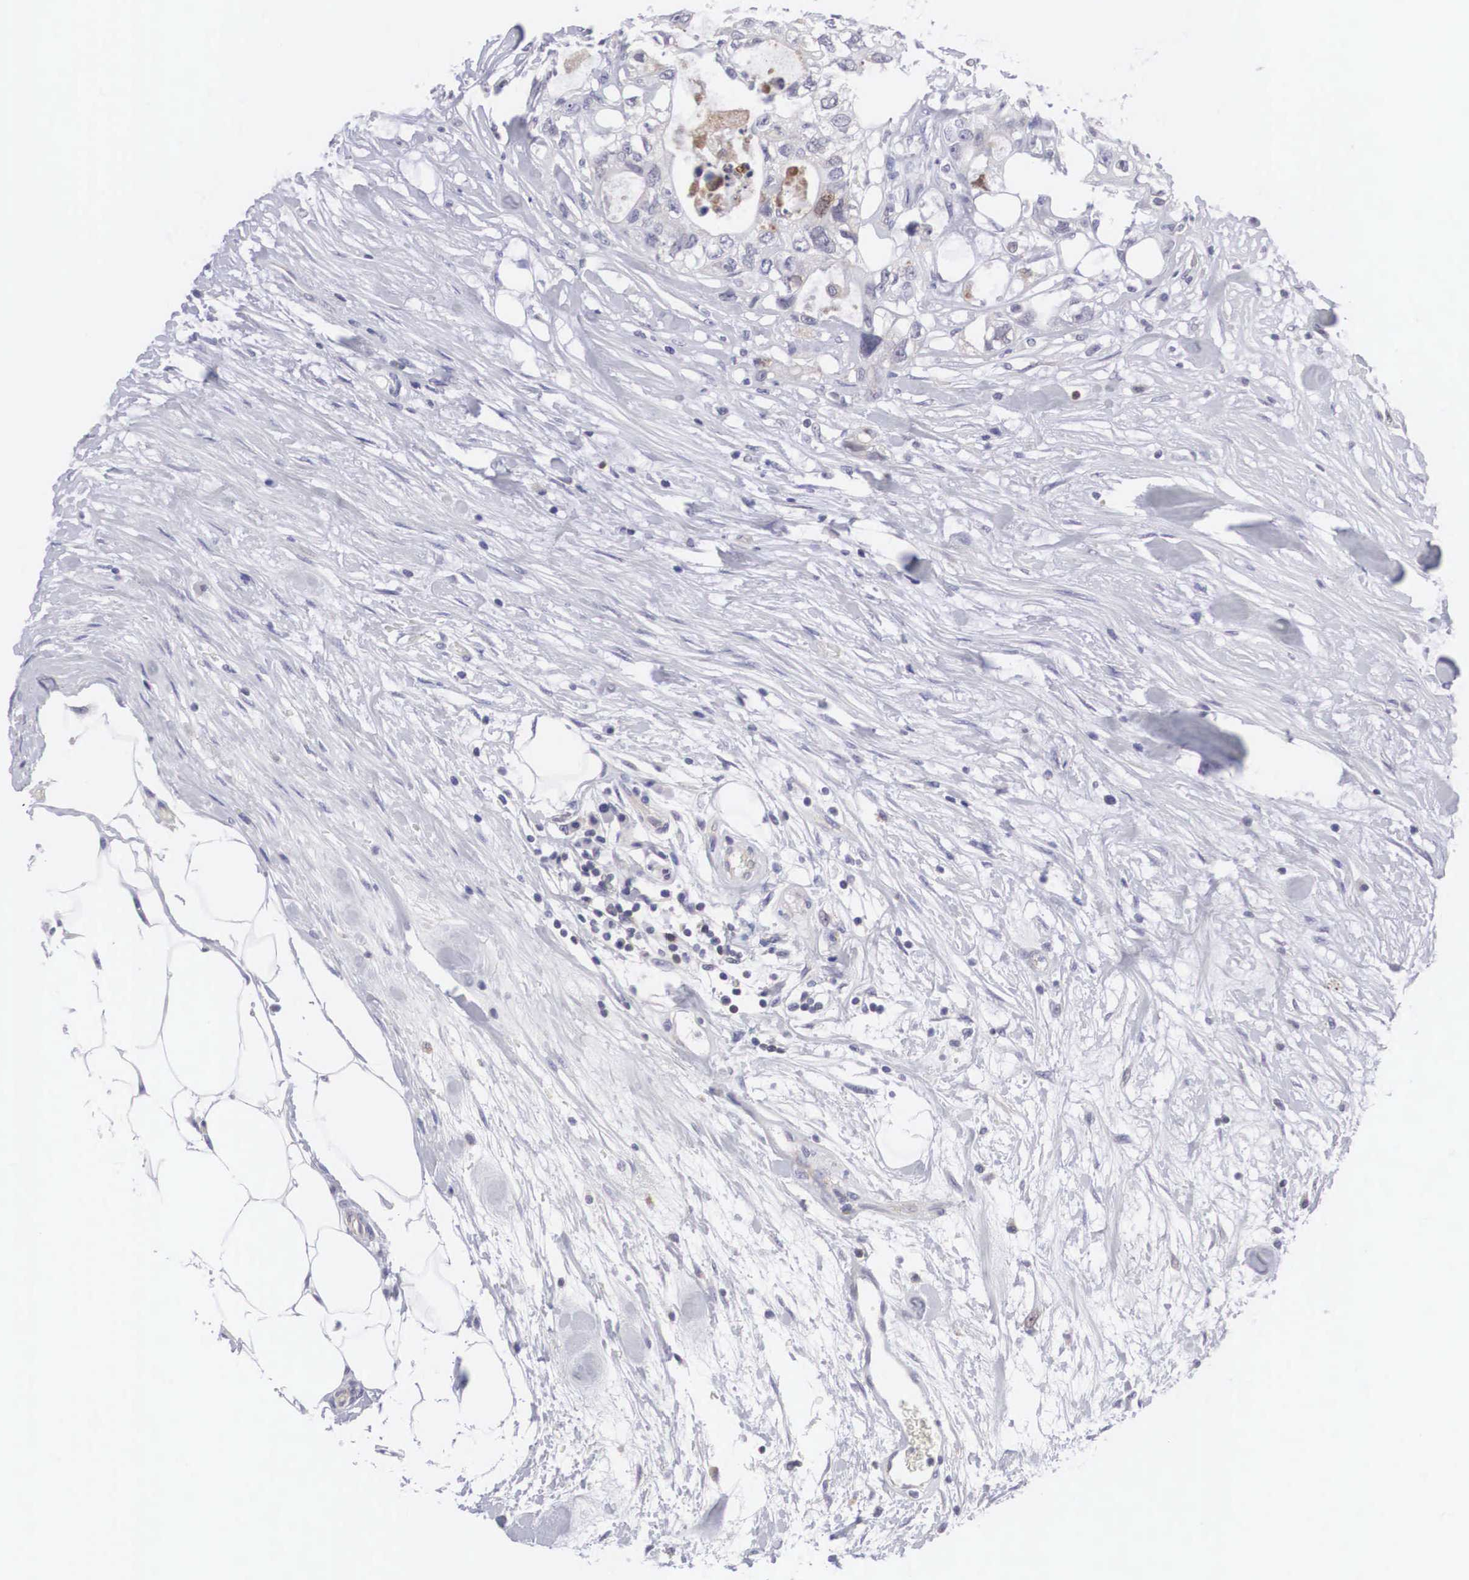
{"staining": {"intensity": "negative", "quantity": "none", "location": "none"}, "tissue": "colorectal cancer", "cell_type": "Tumor cells", "image_type": "cancer", "snomed": [{"axis": "morphology", "description": "Adenocarcinoma, NOS"}, {"axis": "topography", "description": "Rectum"}], "caption": "There is no significant positivity in tumor cells of colorectal adenocarcinoma.", "gene": "MAST4", "patient": {"sex": "female", "age": 57}}